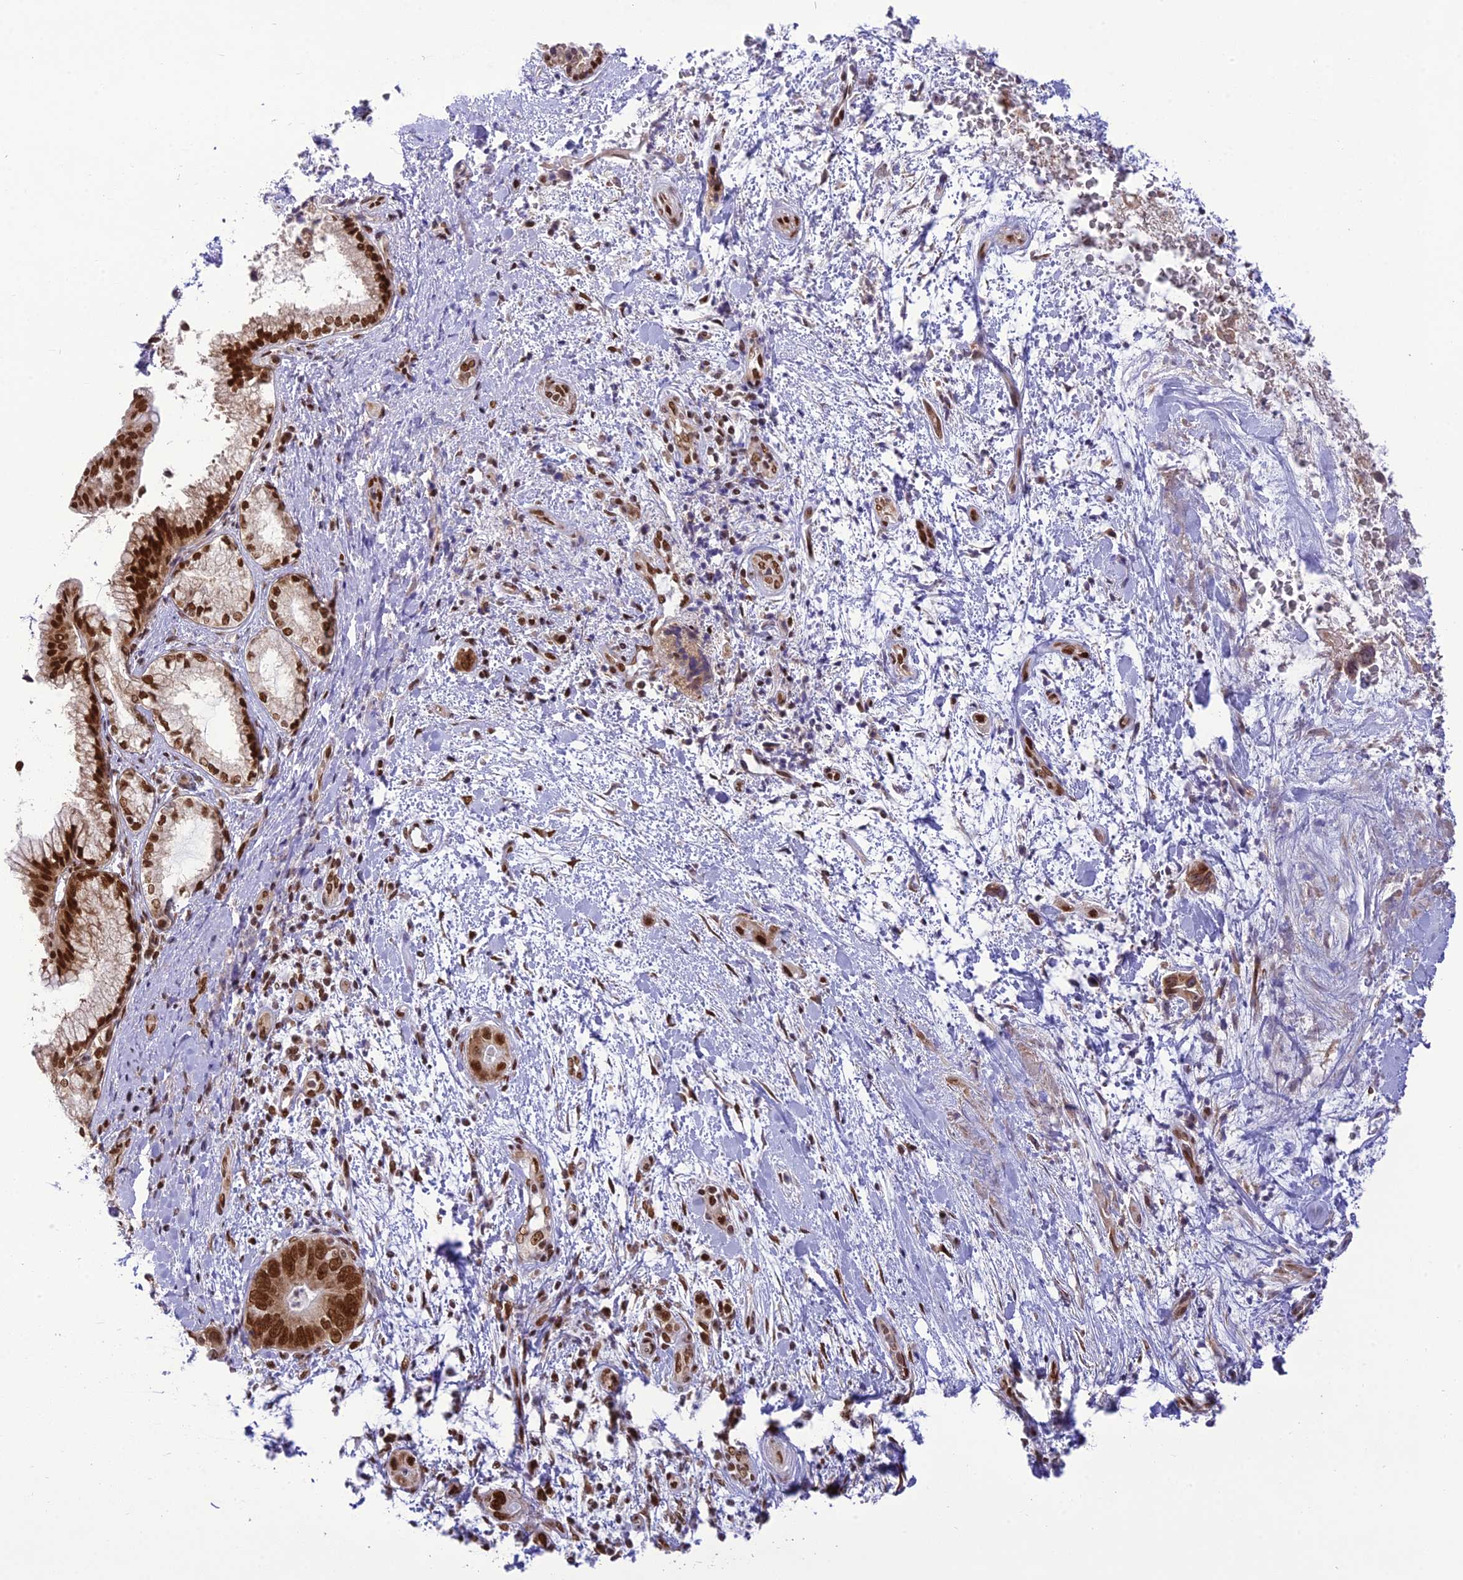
{"staining": {"intensity": "strong", "quantity": ">75%", "location": "nuclear"}, "tissue": "pancreatic cancer", "cell_type": "Tumor cells", "image_type": "cancer", "snomed": [{"axis": "morphology", "description": "Adenocarcinoma, NOS"}, {"axis": "topography", "description": "Pancreas"}], "caption": "Pancreatic adenocarcinoma stained with DAB immunohistochemistry (IHC) exhibits high levels of strong nuclear positivity in about >75% of tumor cells. Nuclei are stained in blue.", "gene": "DDX1", "patient": {"sex": "female", "age": 78}}